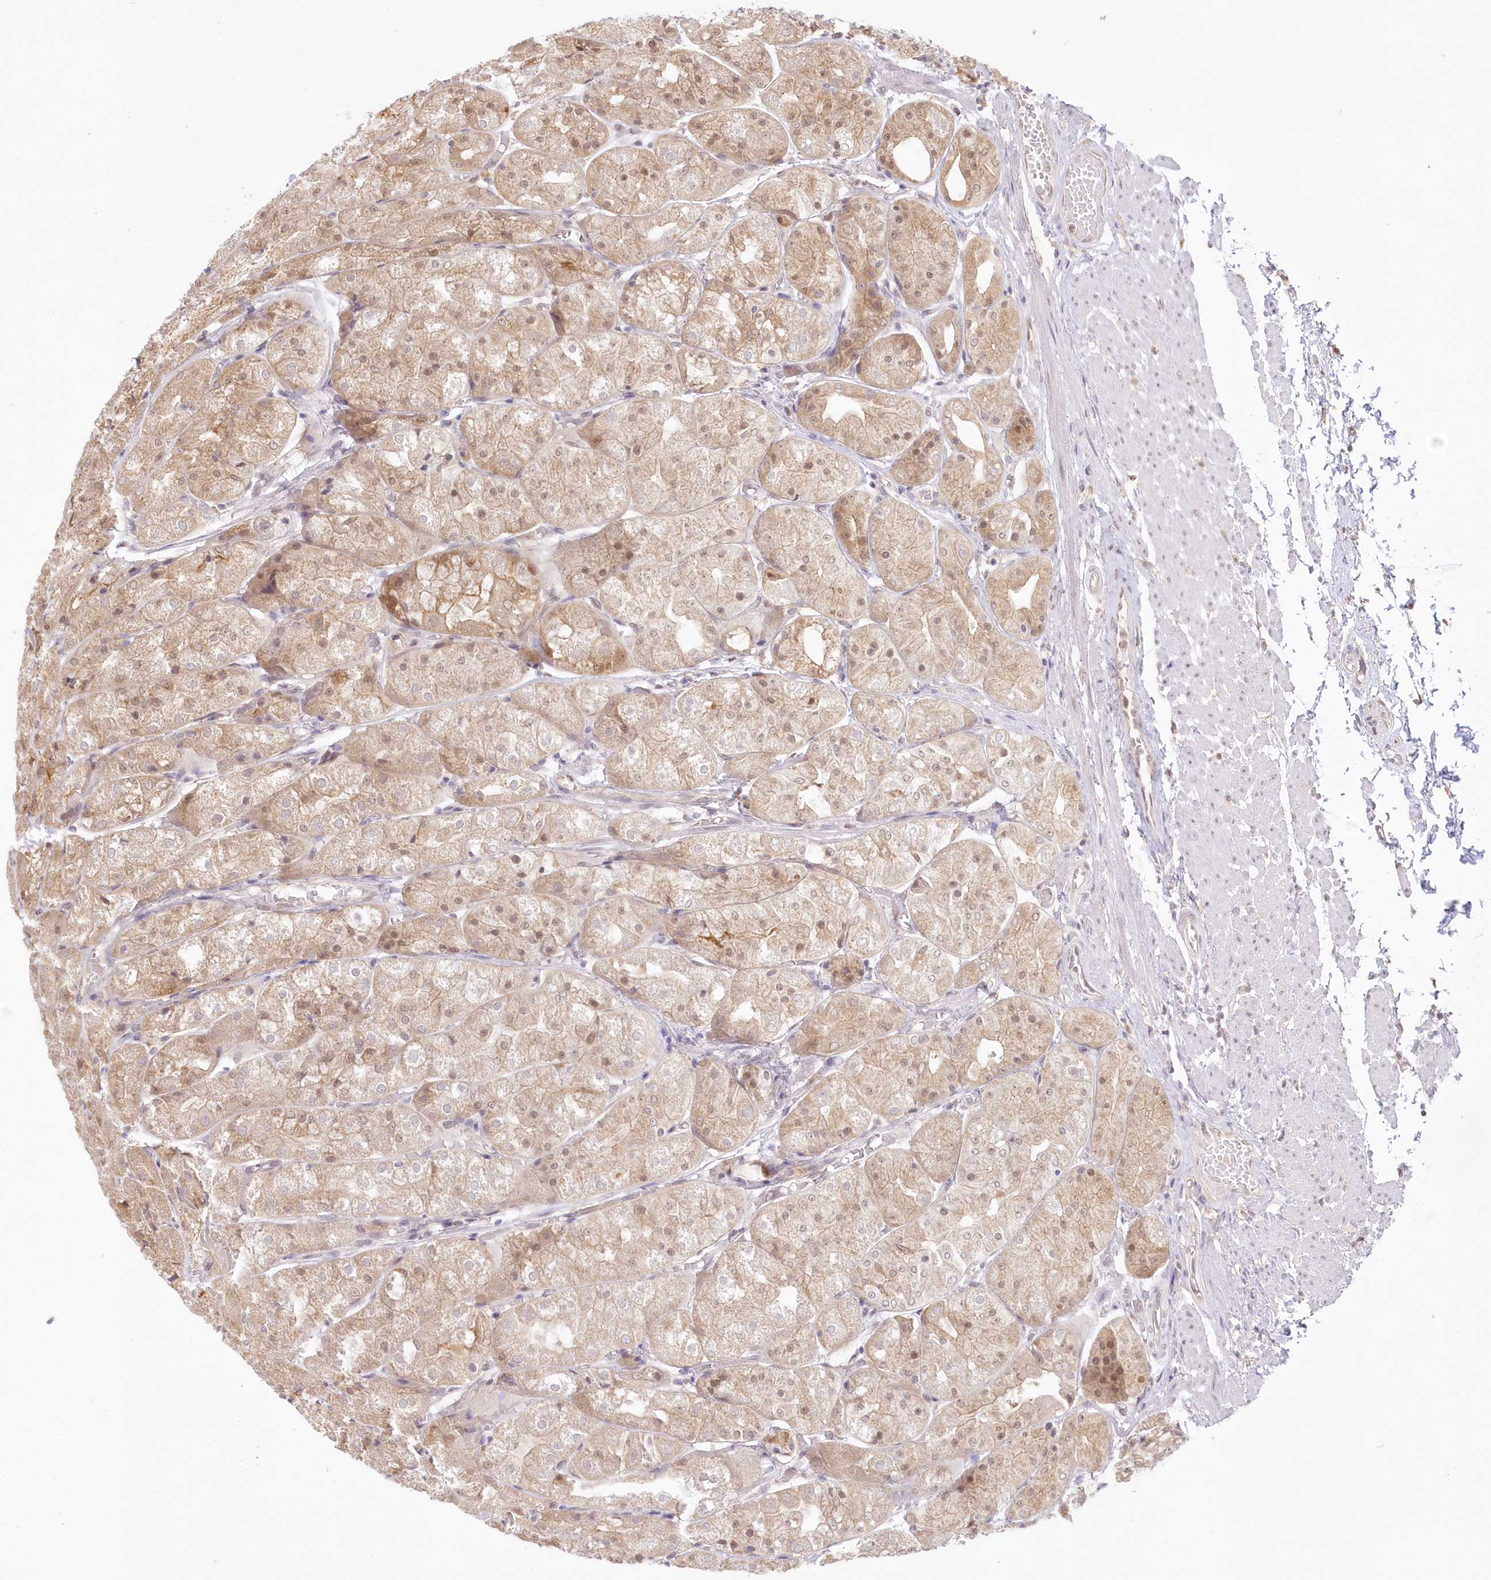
{"staining": {"intensity": "moderate", "quantity": ">75%", "location": "cytoplasmic/membranous,nuclear"}, "tissue": "stomach", "cell_type": "Glandular cells", "image_type": "normal", "snomed": [{"axis": "morphology", "description": "Normal tissue, NOS"}, {"axis": "topography", "description": "Stomach, upper"}], "caption": "Protein analysis of normal stomach demonstrates moderate cytoplasmic/membranous,nuclear positivity in about >75% of glandular cells. Using DAB (3,3'-diaminobenzidine) (brown) and hematoxylin (blue) stains, captured at high magnification using brightfield microscopy.", "gene": "RNPEP", "patient": {"sex": "male", "age": 72}}